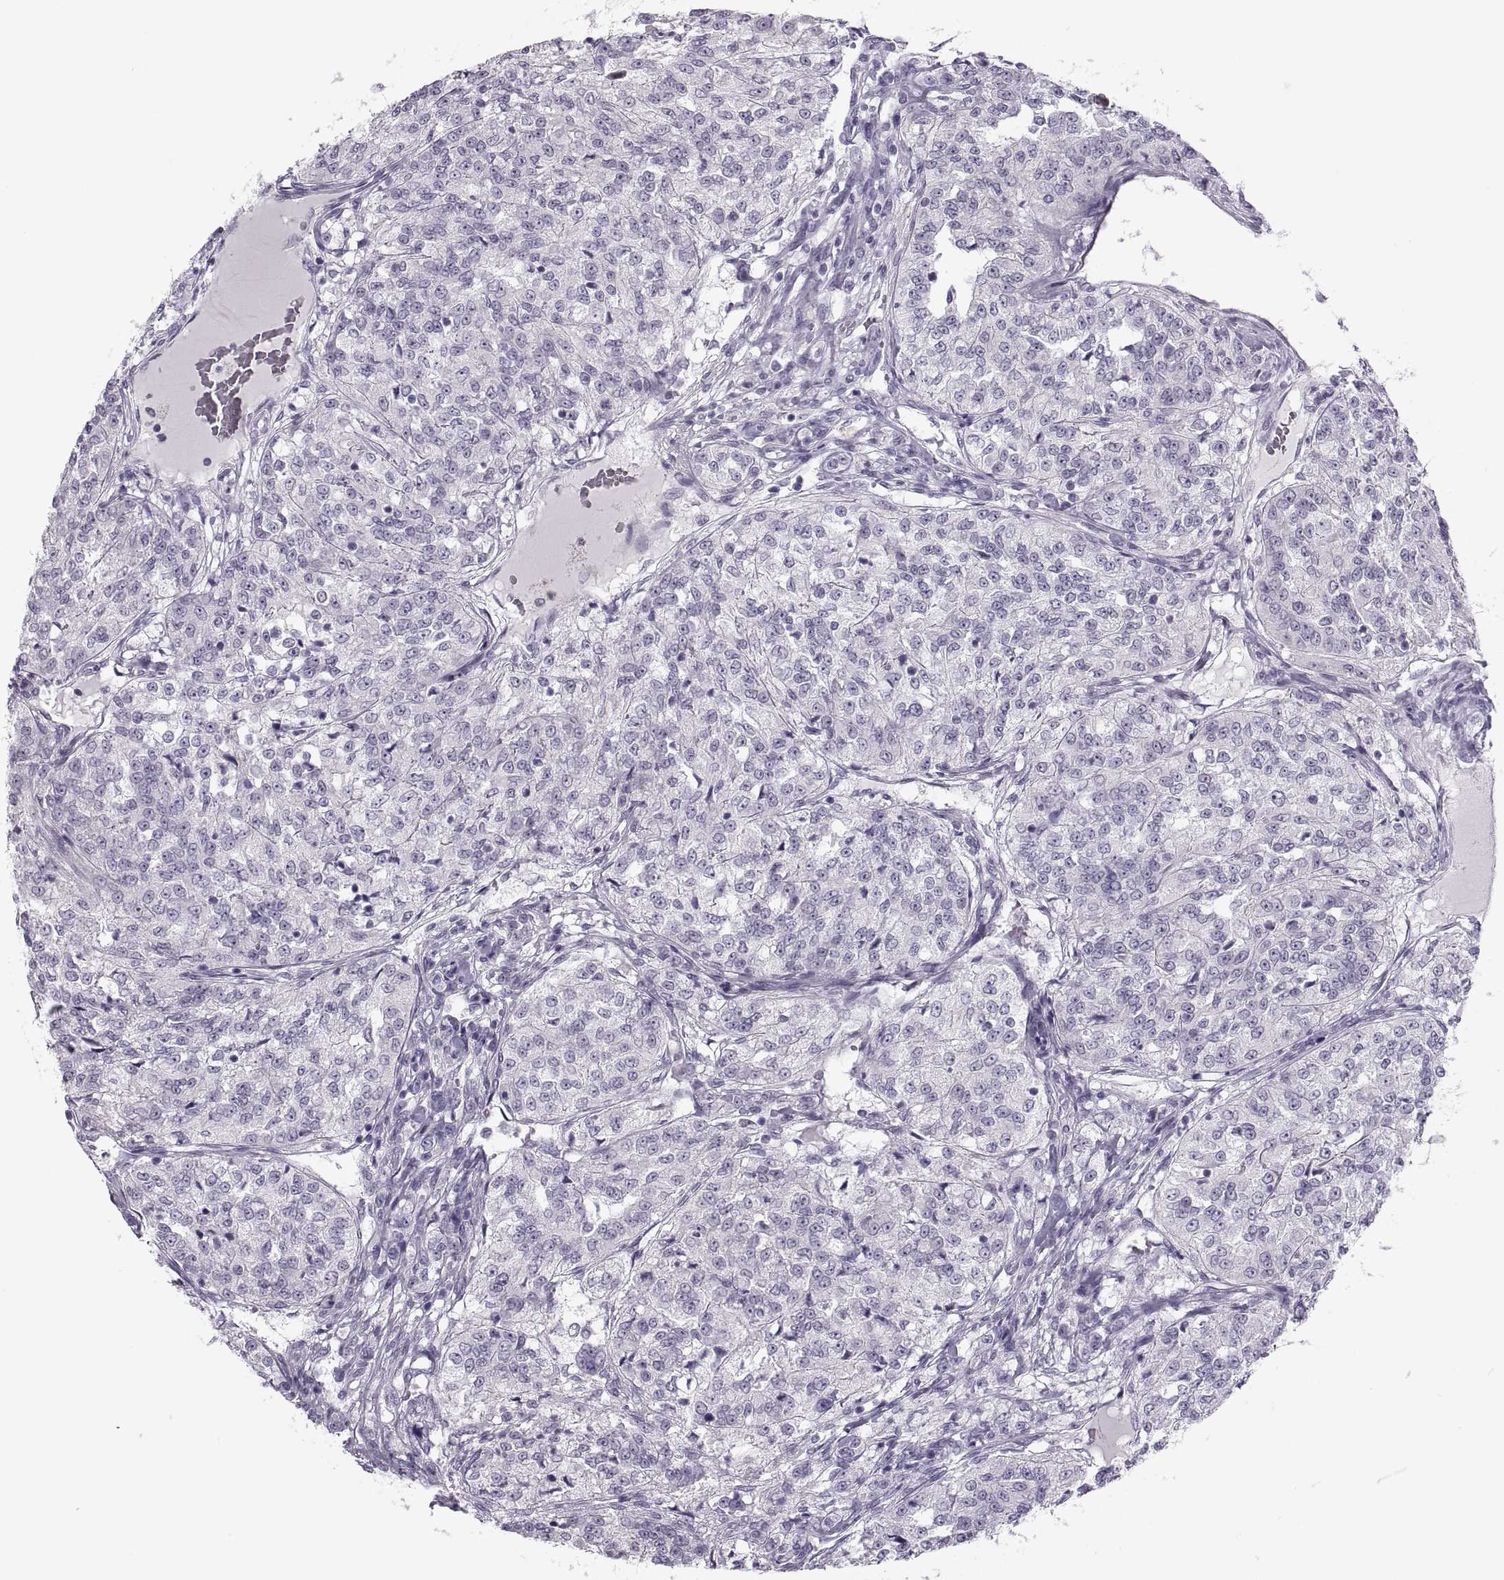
{"staining": {"intensity": "negative", "quantity": "none", "location": "none"}, "tissue": "renal cancer", "cell_type": "Tumor cells", "image_type": "cancer", "snomed": [{"axis": "morphology", "description": "Adenocarcinoma, NOS"}, {"axis": "topography", "description": "Kidney"}], "caption": "Tumor cells are negative for protein expression in human renal cancer.", "gene": "C3orf22", "patient": {"sex": "female", "age": 63}}